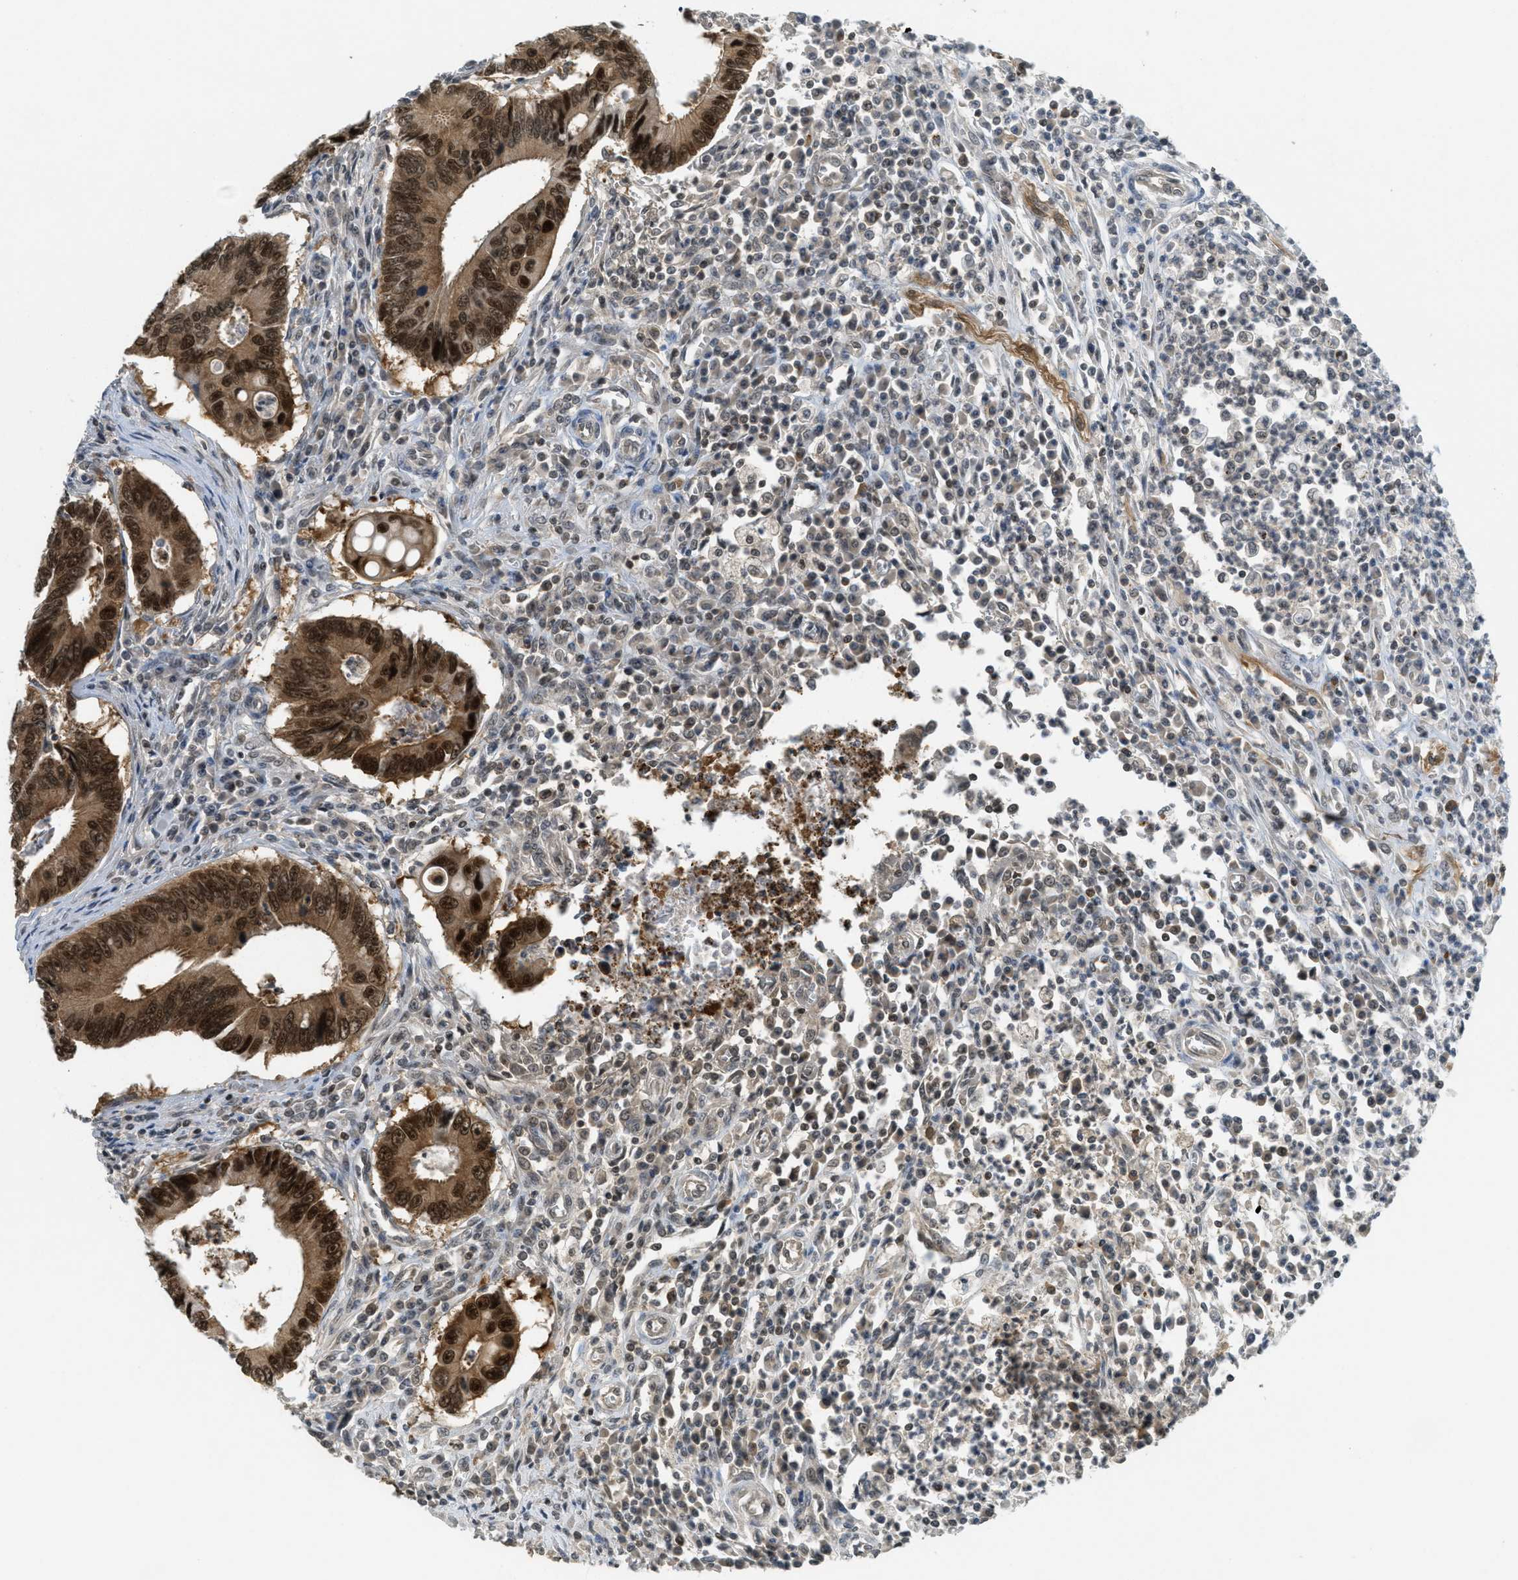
{"staining": {"intensity": "moderate", "quantity": ">75%", "location": "cytoplasmic/membranous,nuclear"}, "tissue": "colorectal cancer", "cell_type": "Tumor cells", "image_type": "cancer", "snomed": [{"axis": "morphology", "description": "Inflammation, NOS"}, {"axis": "morphology", "description": "Adenocarcinoma, NOS"}, {"axis": "topography", "description": "Colon"}], "caption": "There is medium levels of moderate cytoplasmic/membranous and nuclear positivity in tumor cells of colorectal cancer, as demonstrated by immunohistochemical staining (brown color).", "gene": "DNAJB1", "patient": {"sex": "male", "age": 72}}